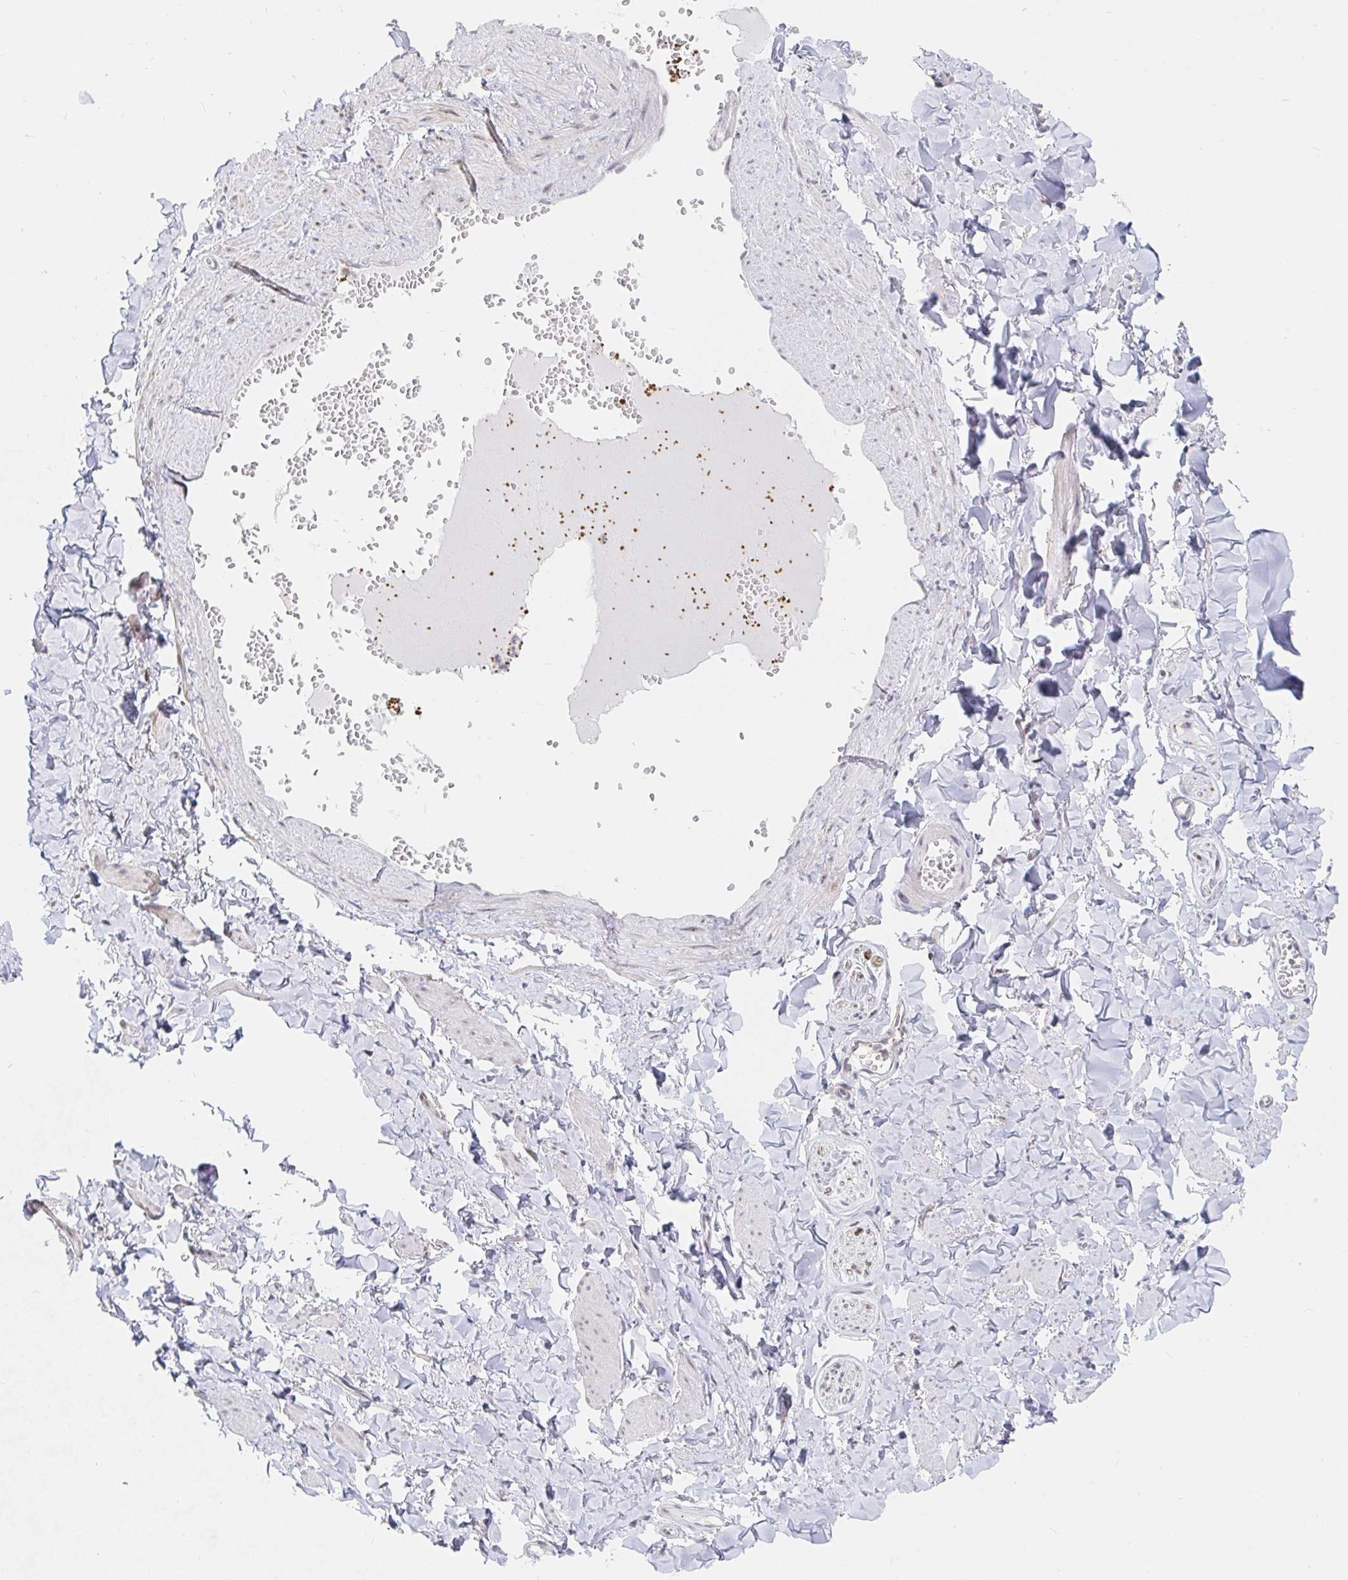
{"staining": {"intensity": "negative", "quantity": "none", "location": "none"}, "tissue": "soft tissue", "cell_type": "Fibroblasts", "image_type": "normal", "snomed": [{"axis": "morphology", "description": "Normal tissue, NOS"}, {"axis": "topography", "description": "Vulva"}, {"axis": "topography", "description": "Peripheral nerve tissue"}], "caption": "The micrograph exhibits no staining of fibroblasts in unremarkable soft tissue. The staining is performed using DAB brown chromogen with nuclei counter-stained in using hematoxylin.", "gene": "CHD2", "patient": {"sex": "female", "age": 66}}